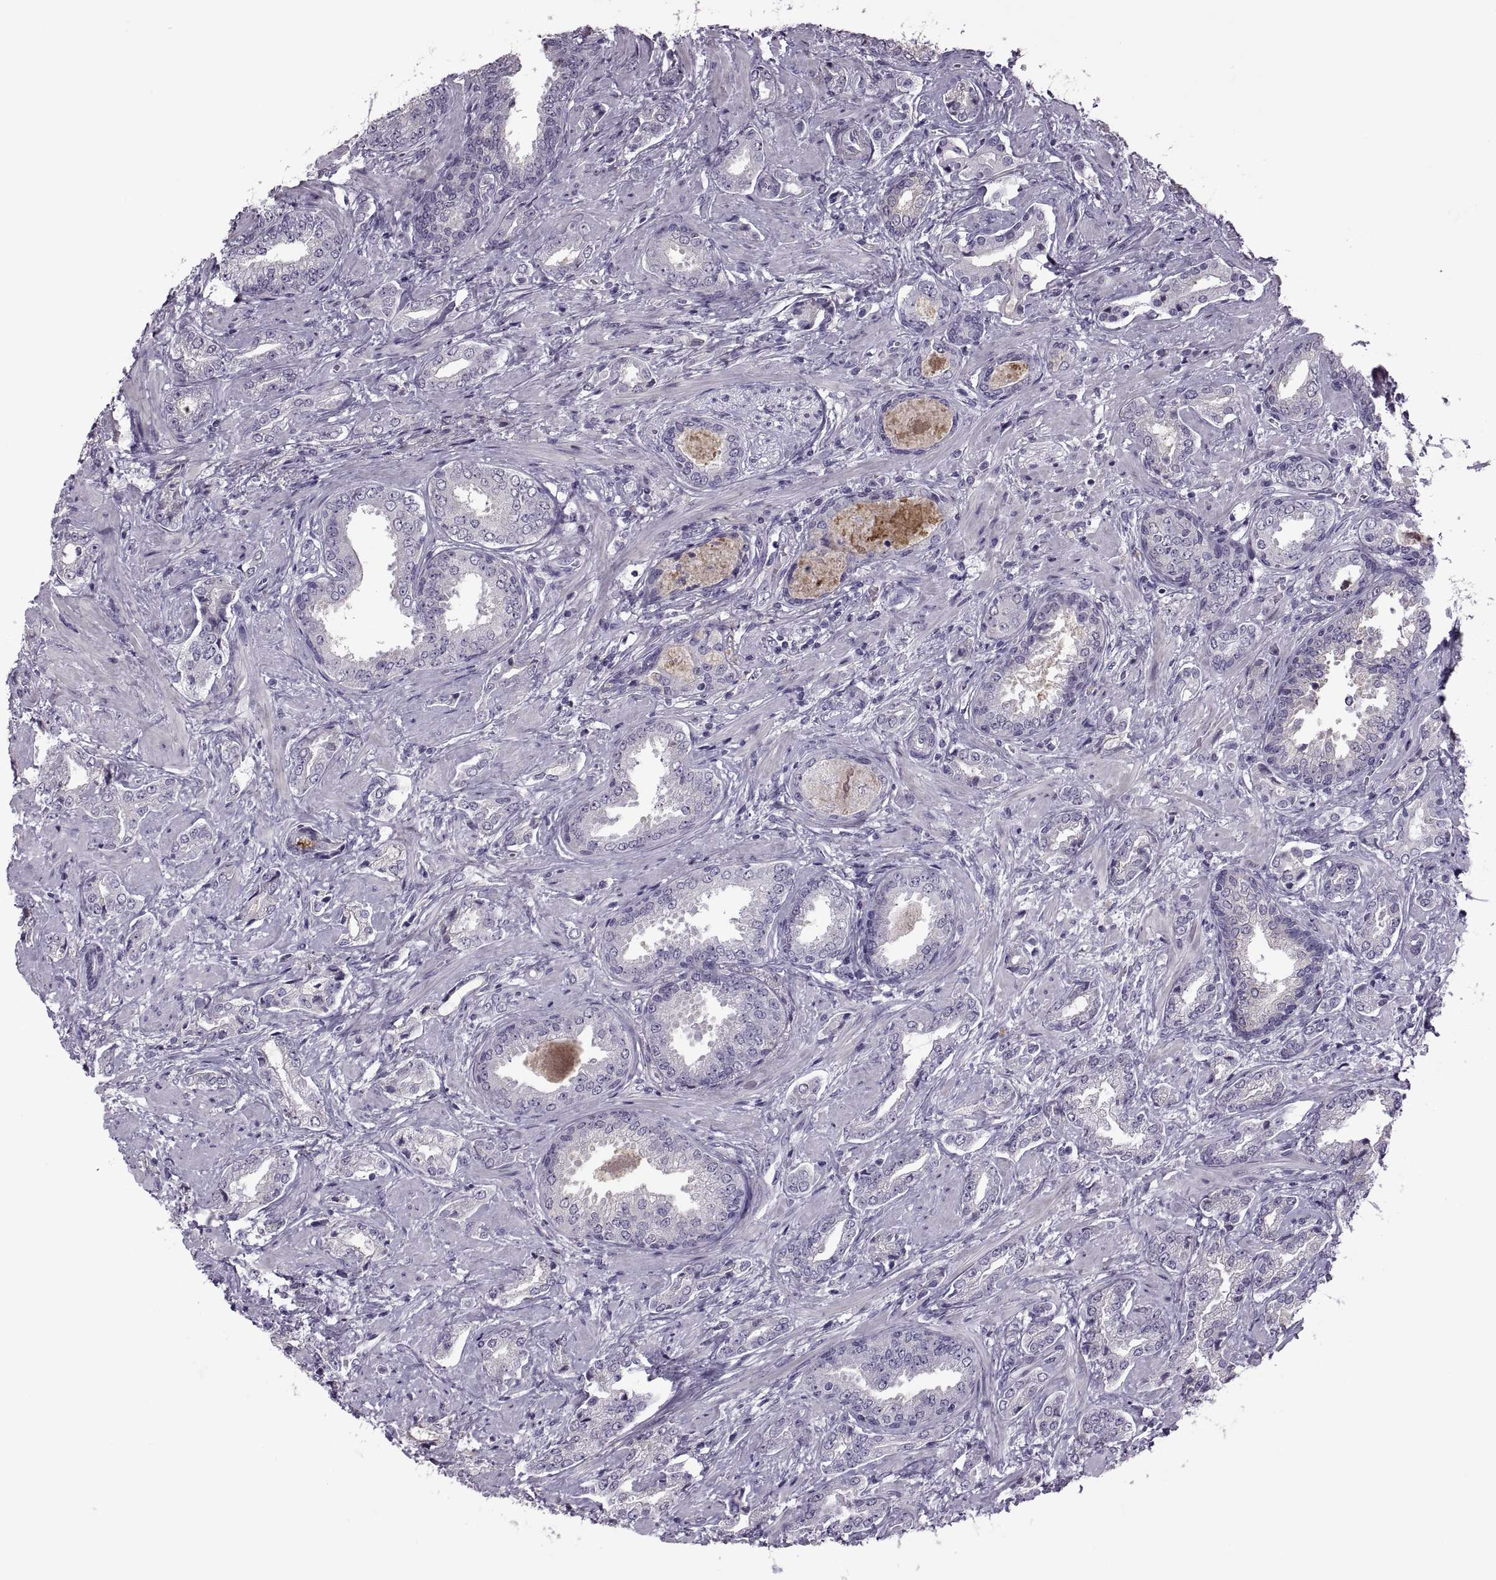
{"staining": {"intensity": "negative", "quantity": "none", "location": "none"}, "tissue": "prostate cancer", "cell_type": "Tumor cells", "image_type": "cancer", "snomed": [{"axis": "morphology", "description": "Adenocarcinoma, Low grade"}, {"axis": "topography", "description": "Prostate"}], "caption": "Immunohistochemistry (IHC) photomicrograph of human adenocarcinoma (low-grade) (prostate) stained for a protein (brown), which reveals no expression in tumor cells. Nuclei are stained in blue.", "gene": "RSPH6A", "patient": {"sex": "male", "age": 61}}